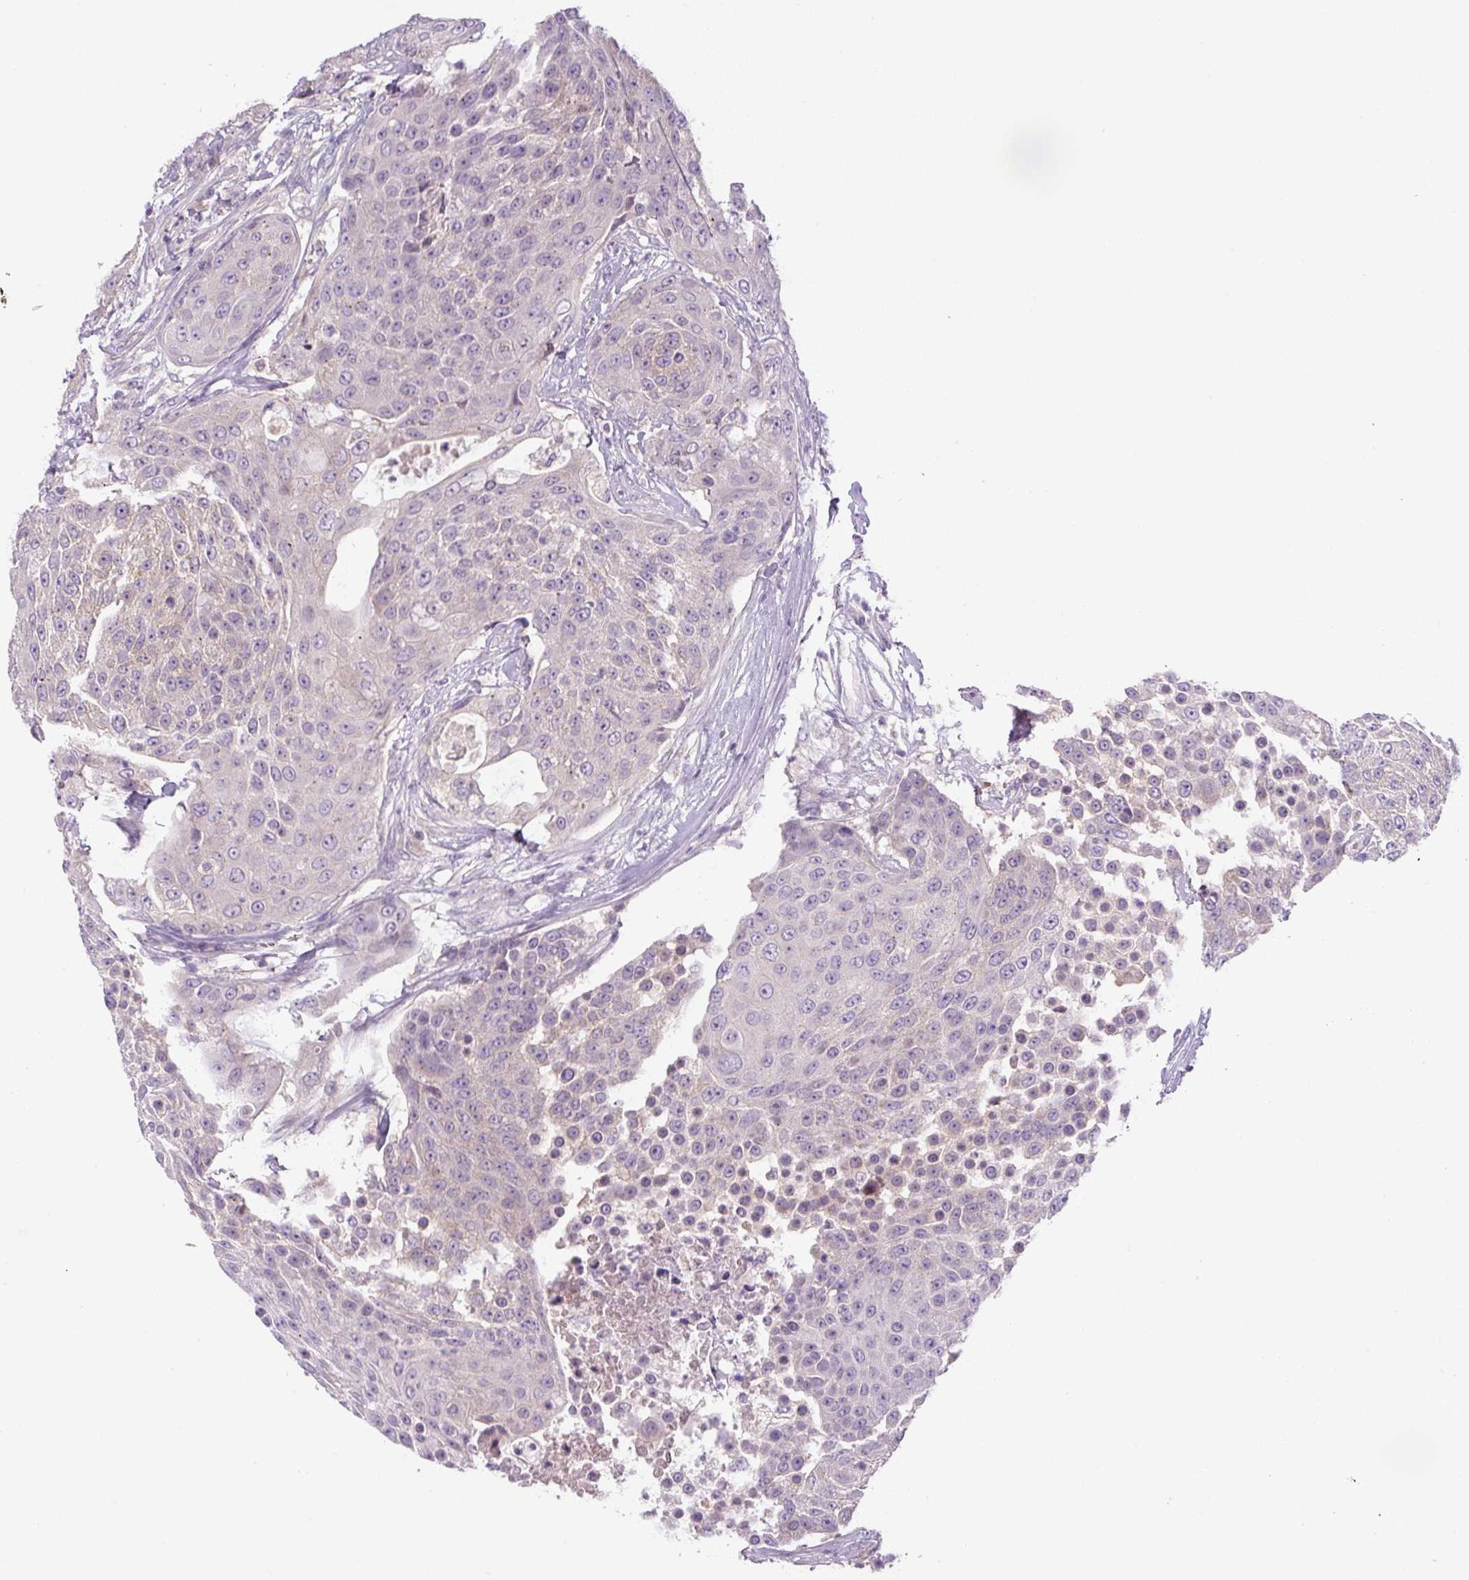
{"staining": {"intensity": "negative", "quantity": "none", "location": "none"}, "tissue": "urothelial cancer", "cell_type": "Tumor cells", "image_type": "cancer", "snomed": [{"axis": "morphology", "description": "Urothelial carcinoma, High grade"}, {"axis": "topography", "description": "Urinary bladder"}], "caption": "IHC micrograph of urothelial cancer stained for a protein (brown), which displays no positivity in tumor cells. (DAB (3,3'-diaminobenzidine) immunohistochemistry (IHC) visualized using brightfield microscopy, high magnification).", "gene": "UBL3", "patient": {"sex": "female", "age": 63}}